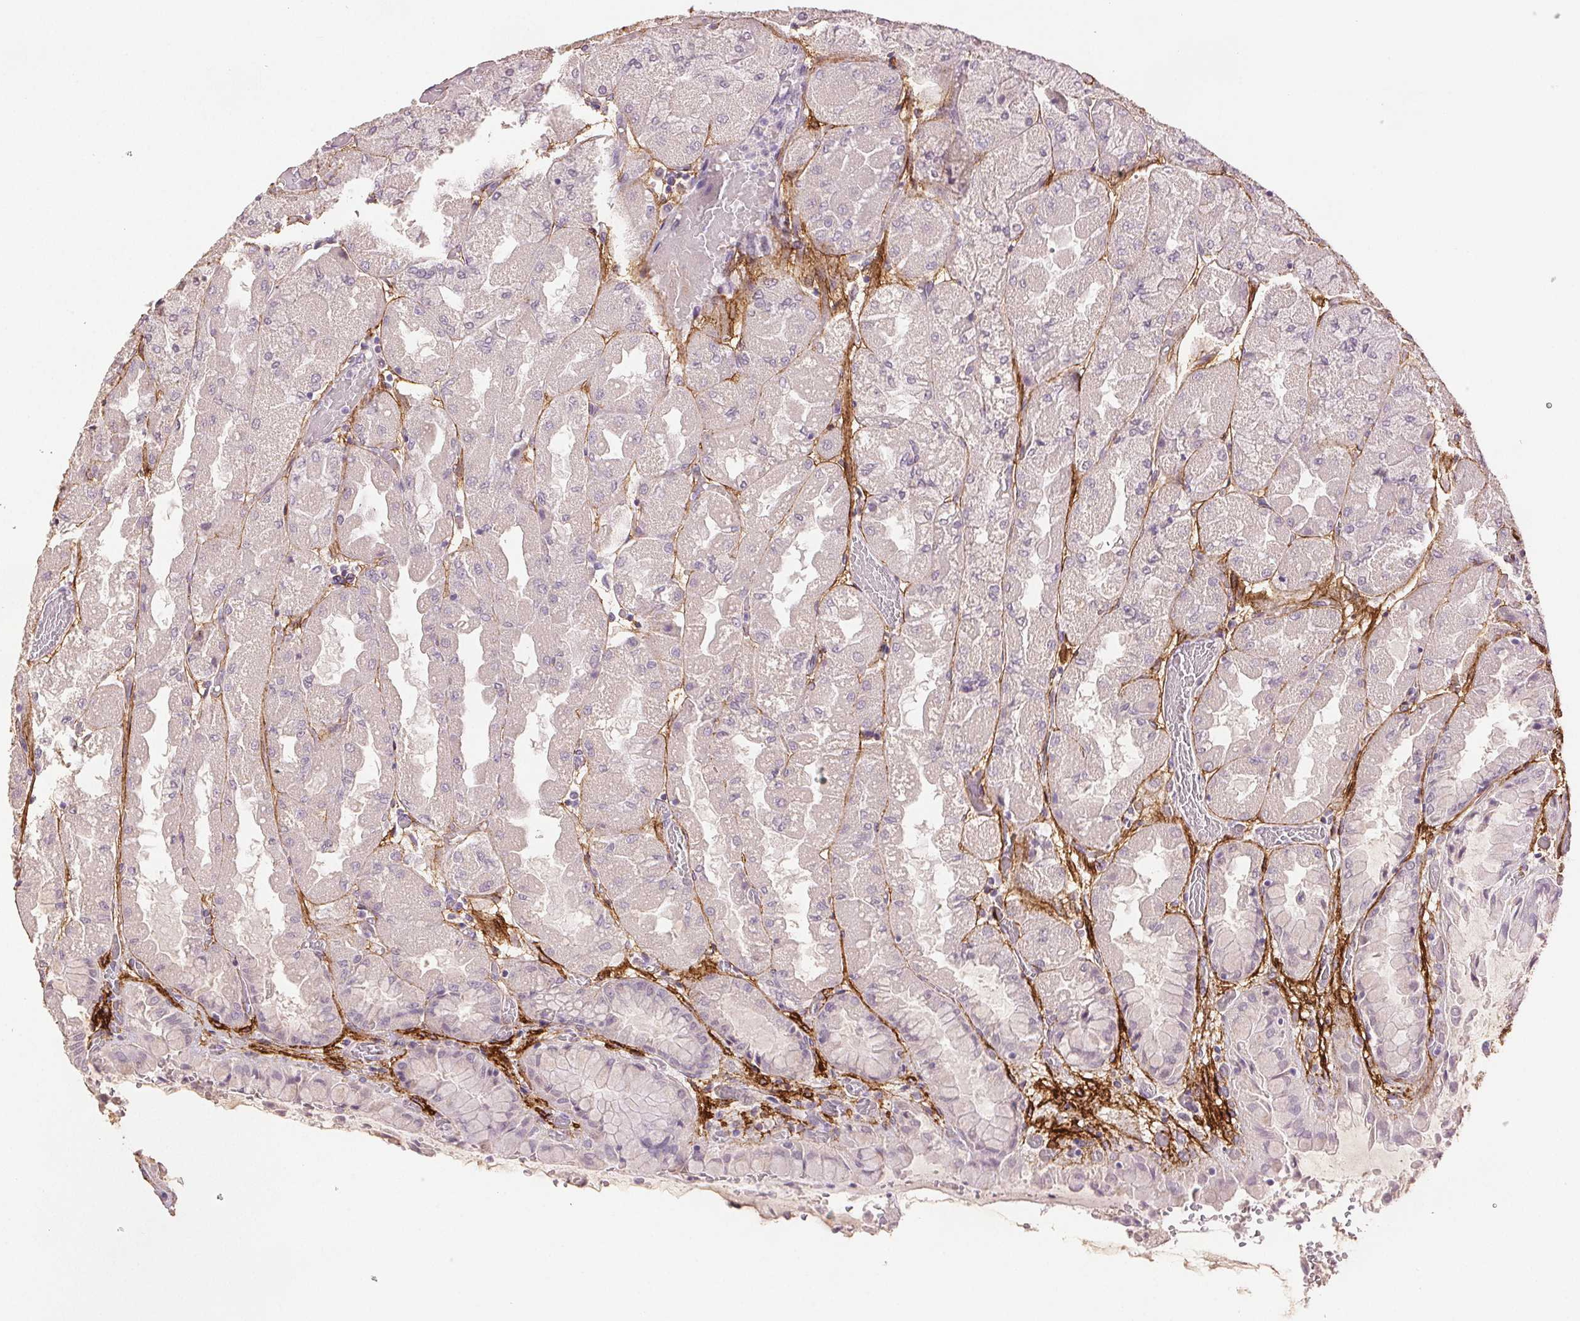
{"staining": {"intensity": "negative", "quantity": "none", "location": "none"}, "tissue": "stomach", "cell_type": "Glandular cells", "image_type": "normal", "snomed": [{"axis": "morphology", "description": "Normal tissue, NOS"}, {"axis": "topography", "description": "Stomach"}], "caption": "High magnification brightfield microscopy of benign stomach stained with DAB (brown) and counterstained with hematoxylin (blue): glandular cells show no significant positivity. (Brightfield microscopy of DAB immunohistochemistry (IHC) at high magnification).", "gene": "FBN1", "patient": {"sex": "female", "age": 61}}